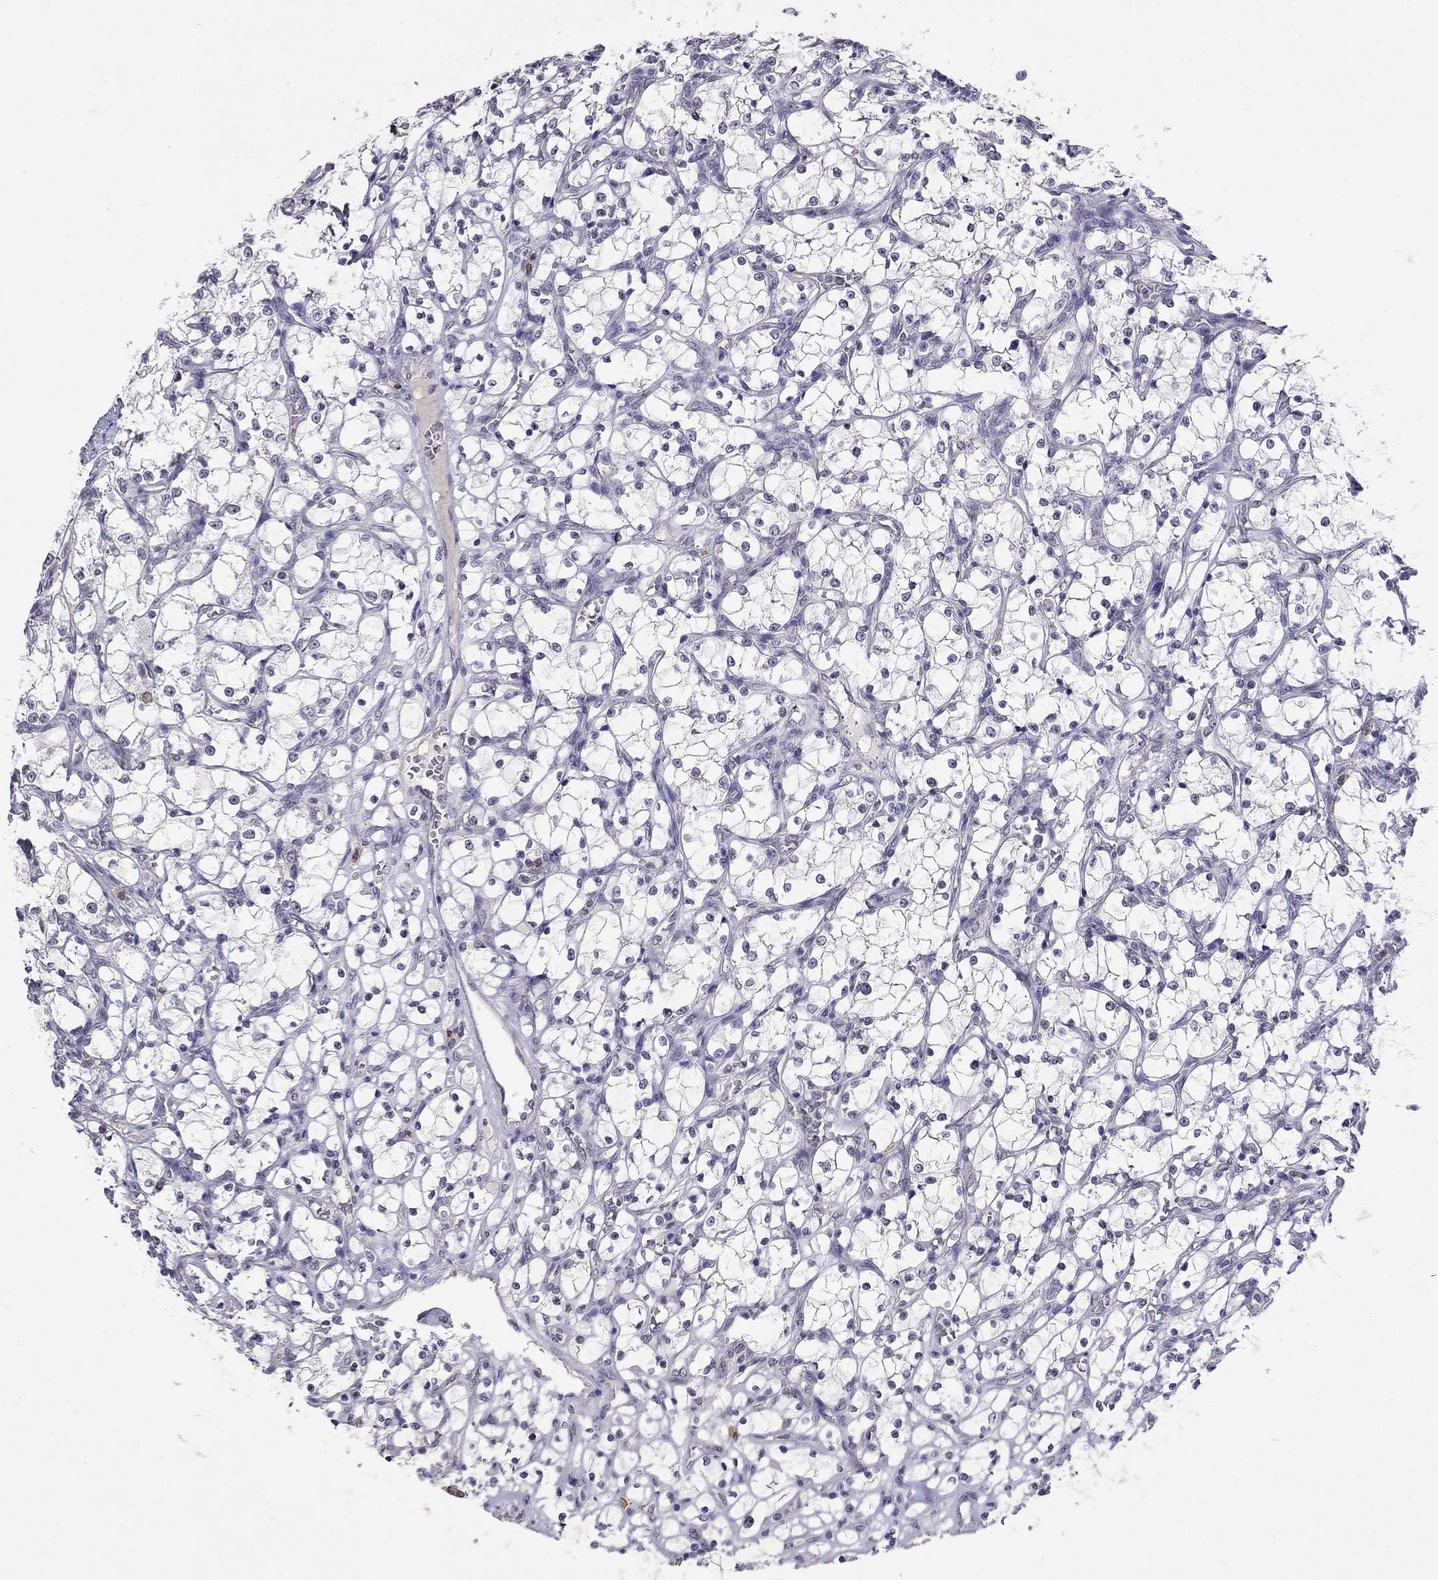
{"staining": {"intensity": "negative", "quantity": "none", "location": "none"}, "tissue": "renal cancer", "cell_type": "Tumor cells", "image_type": "cancer", "snomed": [{"axis": "morphology", "description": "Adenocarcinoma, NOS"}, {"axis": "topography", "description": "Kidney"}], "caption": "Immunohistochemical staining of human renal adenocarcinoma demonstrates no significant positivity in tumor cells. The staining is performed using DAB brown chromogen with nuclei counter-stained in using hematoxylin.", "gene": "WNK3", "patient": {"sex": "female", "age": 69}}